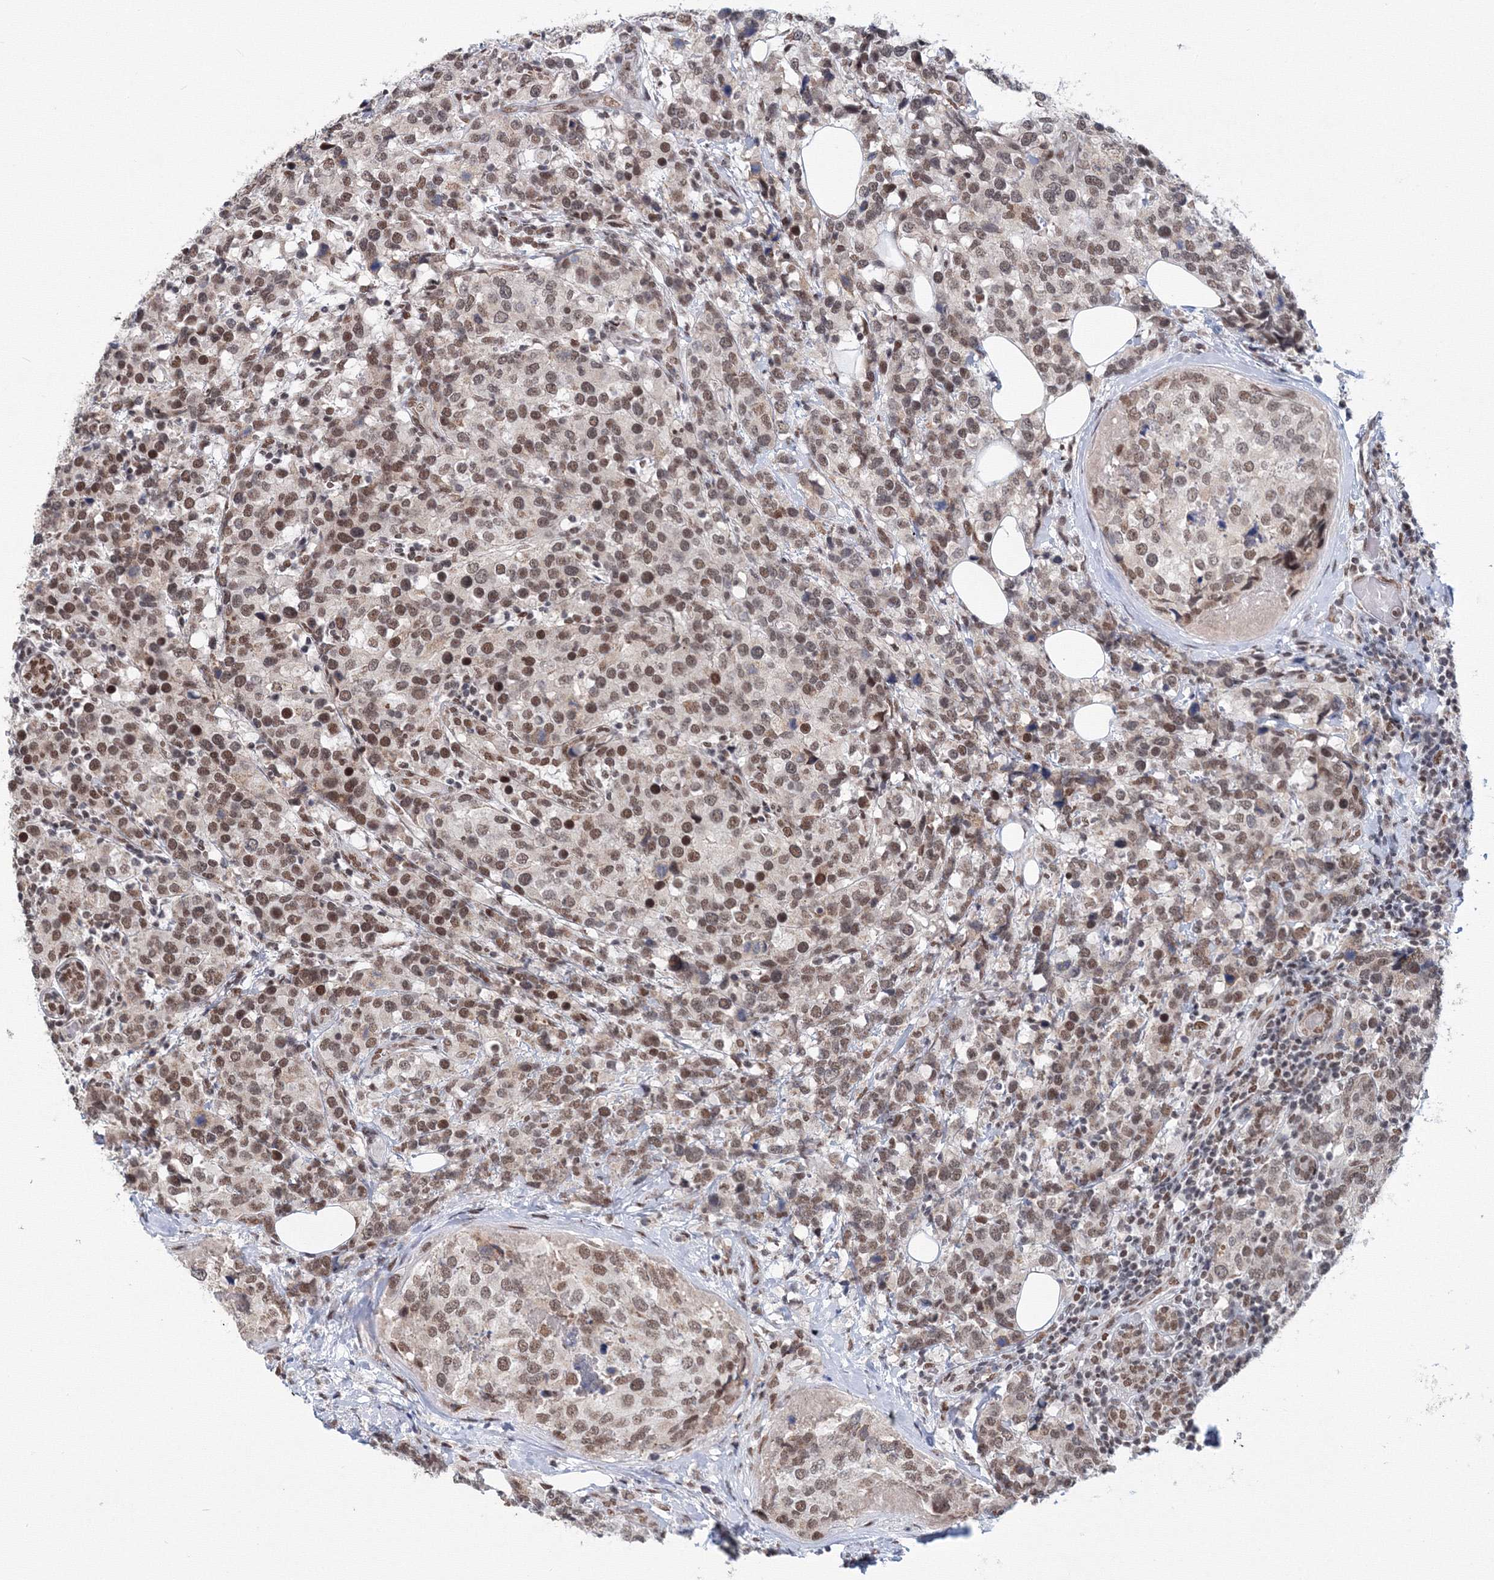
{"staining": {"intensity": "moderate", "quantity": ">75%", "location": "nuclear"}, "tissue": "breast cancer", "cell_type": "Tumor cells", "image_type": "cancer", "snomed": [{"axis": "morphology", "description": "Lobular carcinoma"}, {"axis": "topography", "description": "Breast"}], "caption": "IHC micrograph of human breast cancer stained for a protein (brown), which demonstrates medium levels of moderate nuclear expression in about >75% of tumor cells.", "gene": "SF3B6", "patient": {"sex": "female", "age": 59}}